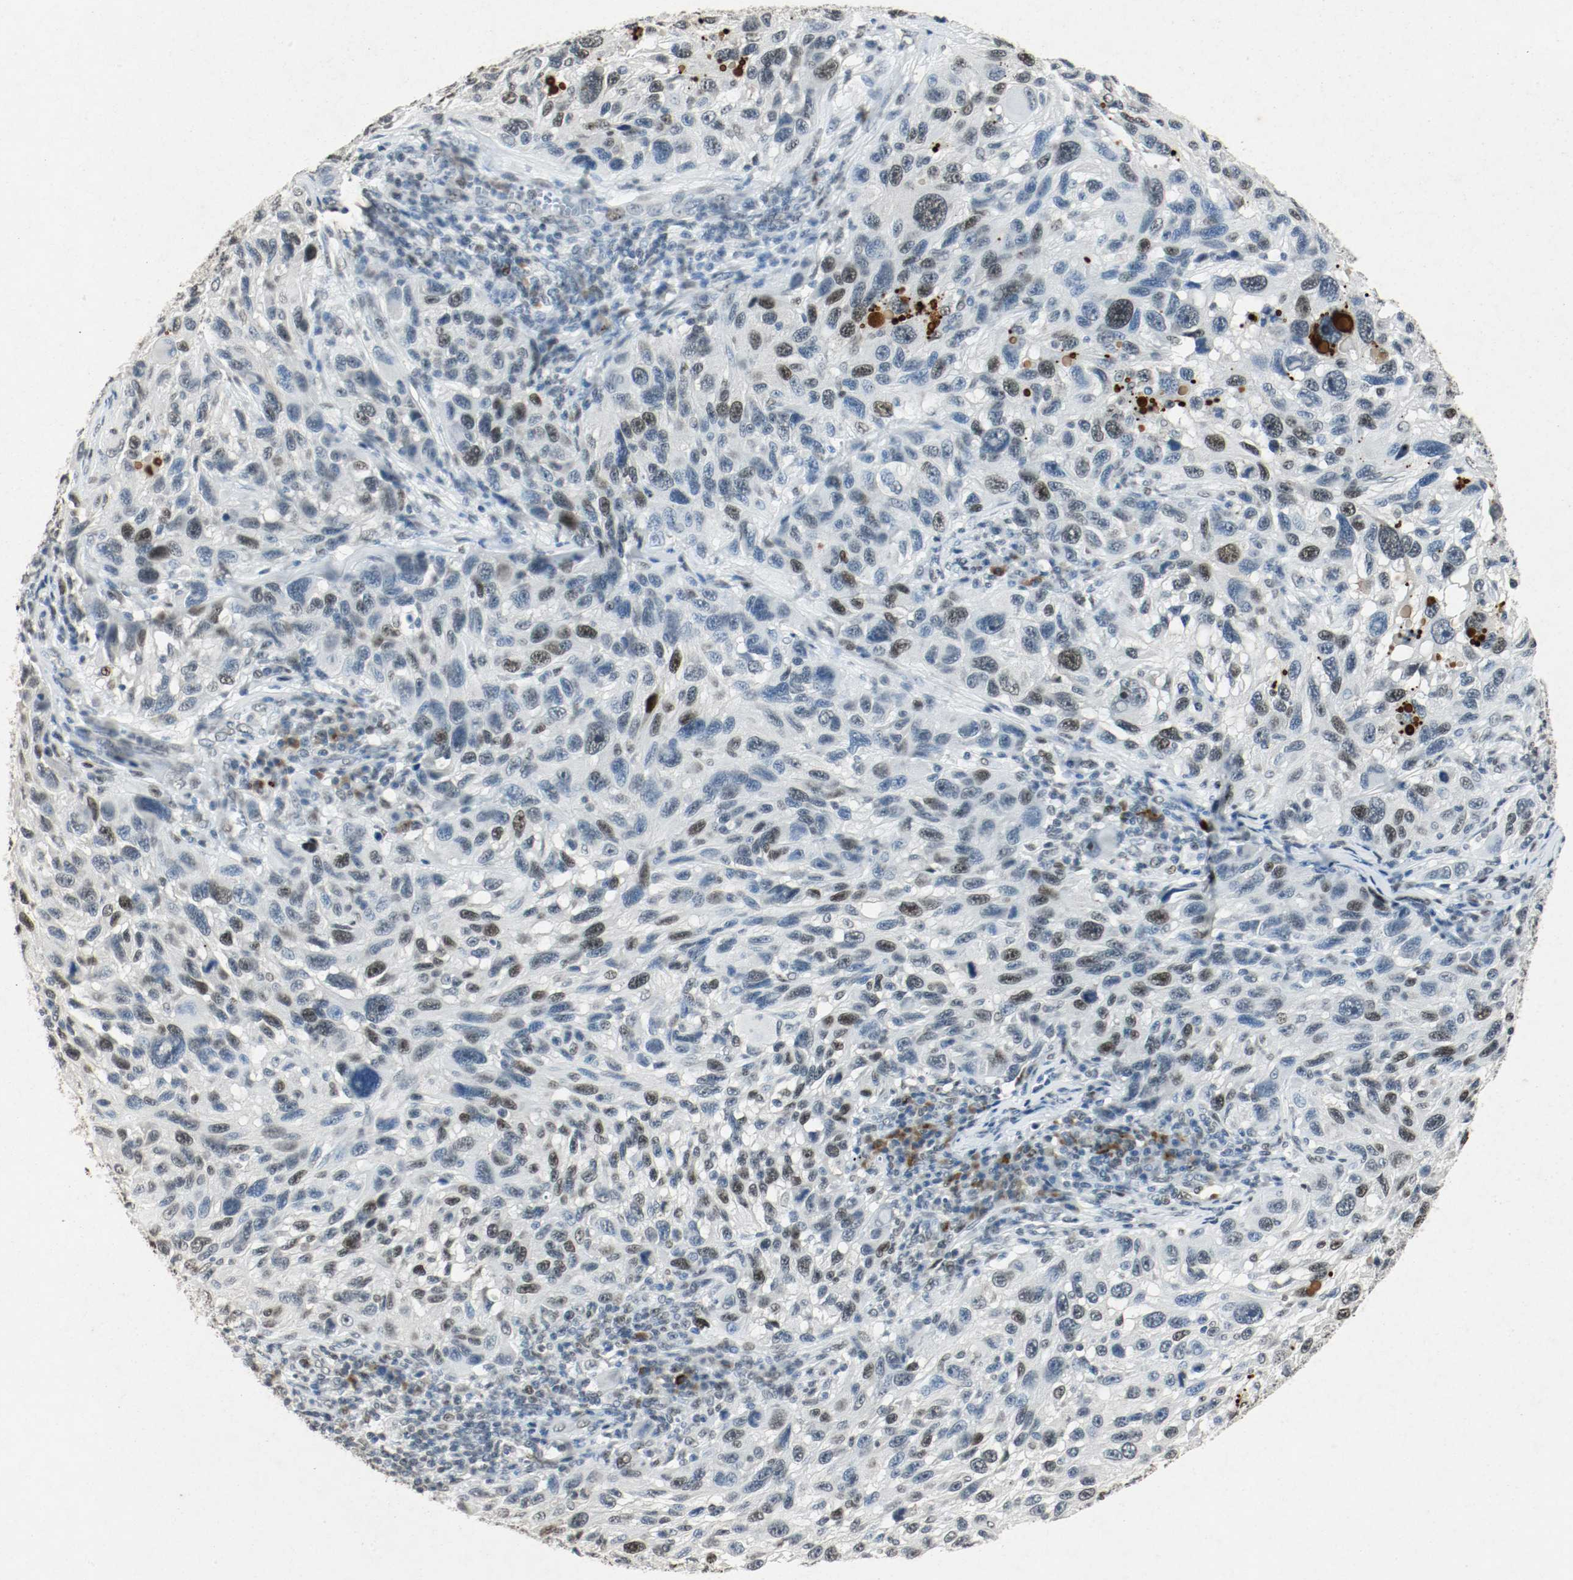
{"staining": {"intensity": "moderate", "quantity": "25%-75%", "location": "nuclear"}, "tissue": "melanoma", "cell_type": "Tumor cells", "image_type": "cancer", "snomed": [{"axis": "morphology", "description": "Malignant melanoma, NOS"}, {"axis": "topography", "description": "Skin"}], "caption": "Immunohistochemical staining of malignant melanoma exhibits medium levels of moderate nuclear expression in approximately 25%-75% of tumor cells.", "gene": "DNMT1", "patient": {"sex": "male", "age": 53}}